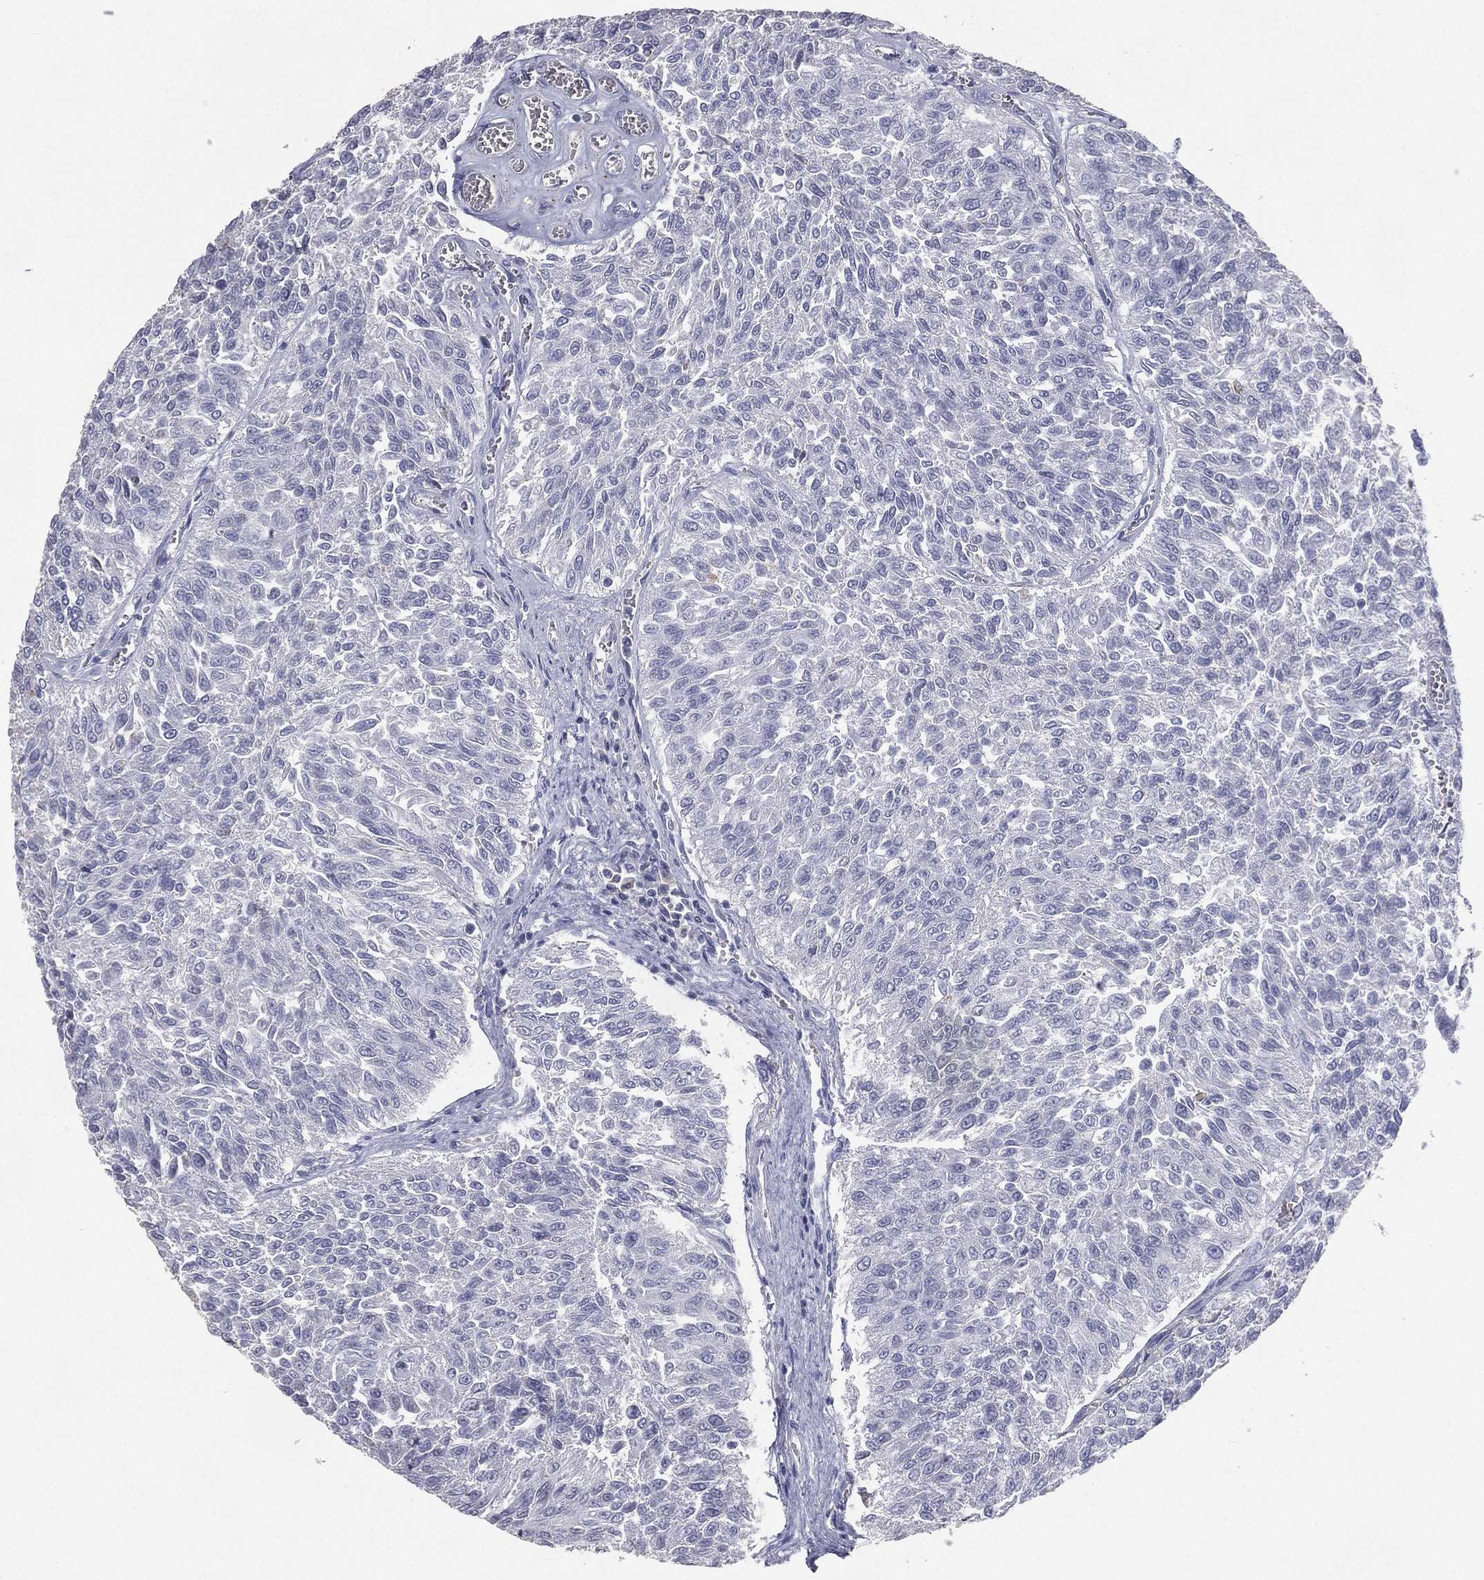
{"staining": {"intensity": "negative", "quantity": "none", "location": "none"}, "tissue": "urothelial cancer", "cell_type": "Tumor cells", "image_type": "cancer", "snomed": [{"axis": "morphology", "description": "Urothelial carcinoma, Low grade"}, {"axis": "topography", "description": "Urinary bladder"}], "caption": "Tumor cells show no significant expression in urothelial carcinoma (low-grade).", "gene": "ESX1", "patient": {"sex": "male", "age": 78}}